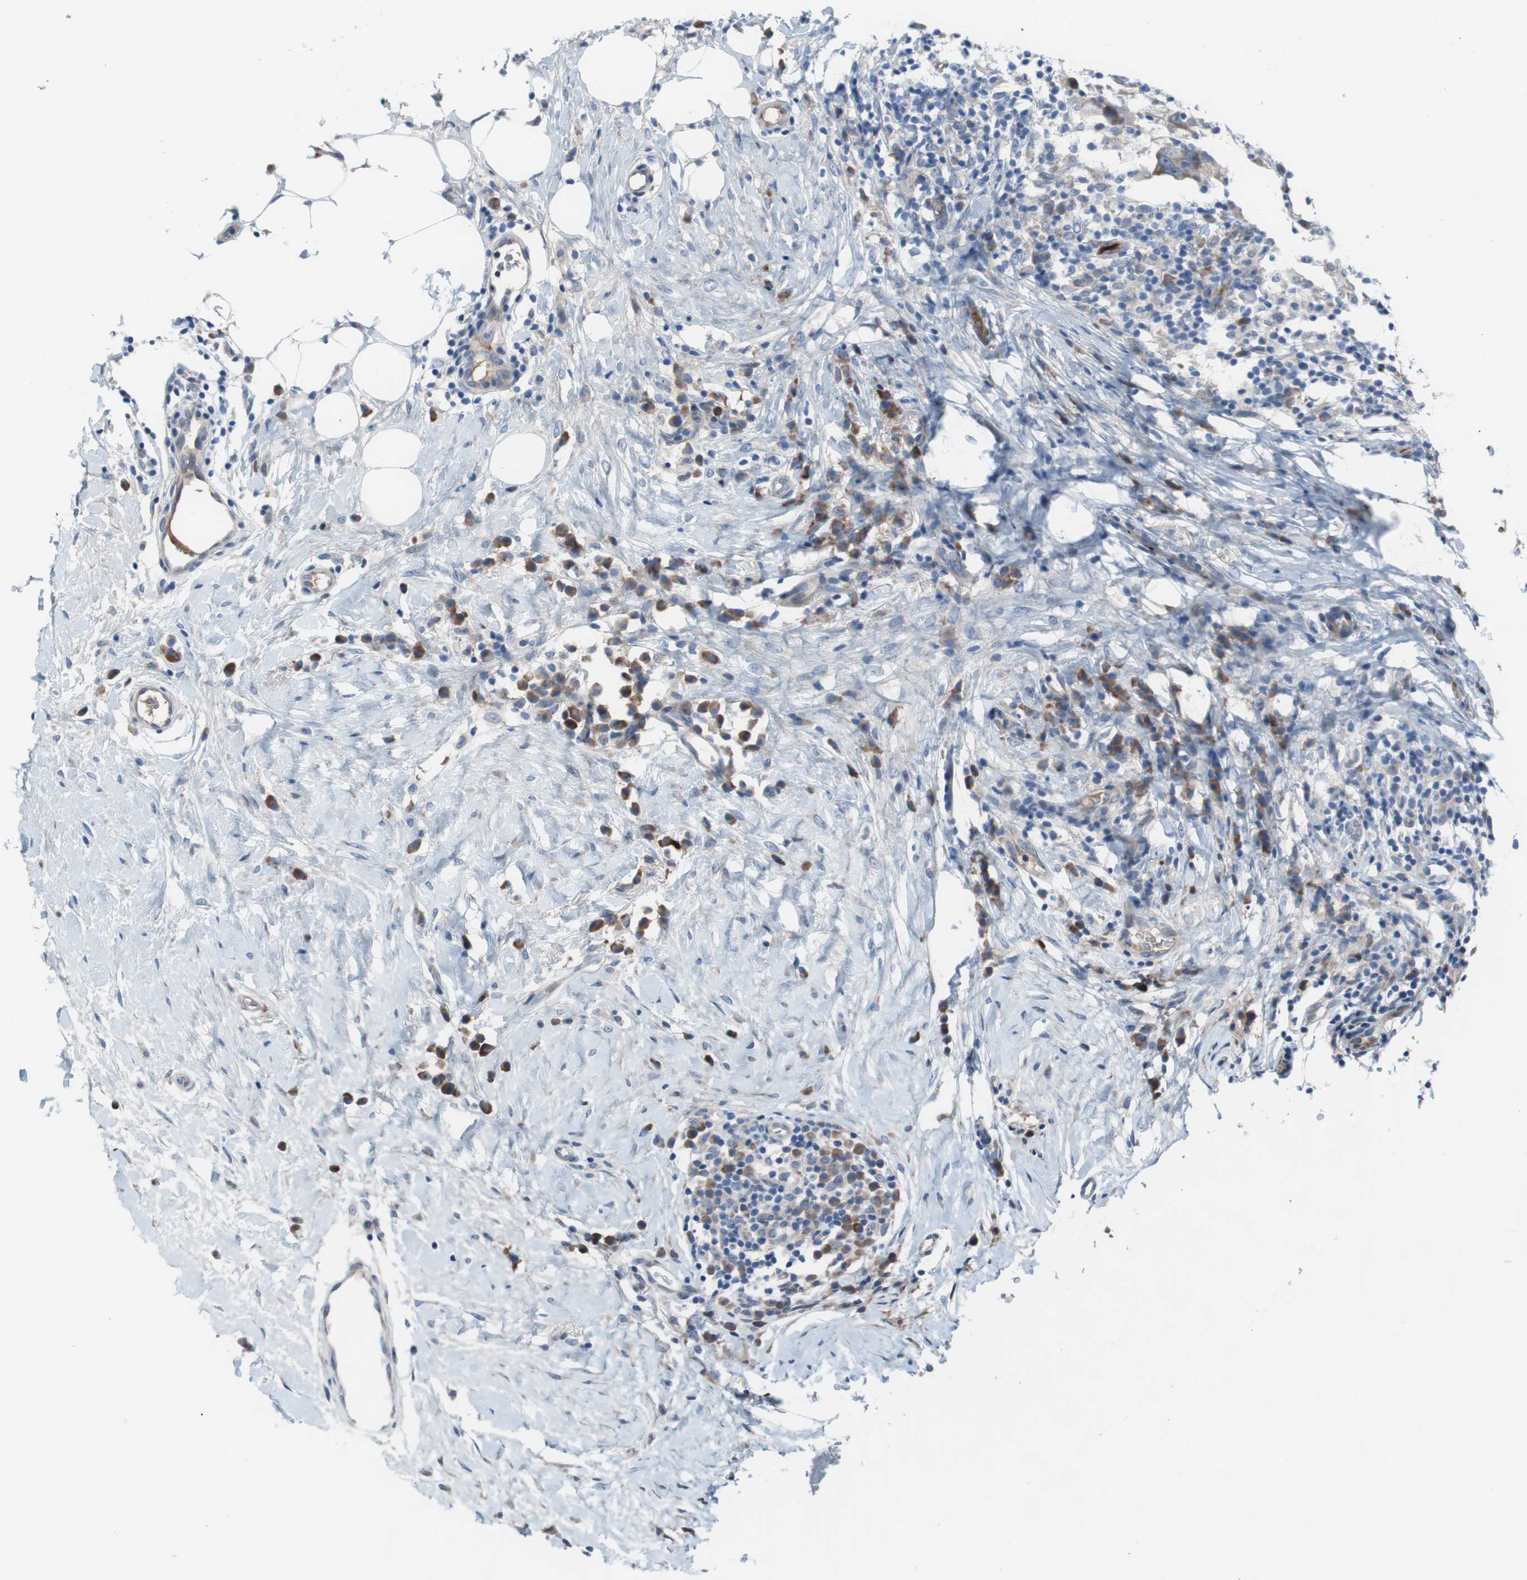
{"staining": {"intensity": "negative", "quantity": "none", "location": "none"}, "tissue": "breast cancer", "cell_type": "Tumor cells", "image_type": "cancer", "snomed": [{"axis": "morphology", "description": "Duct carcinoma"}, {"axis": "topography", "description": "Breast"}], "caption": "Photomicrograph shows no protein staining in tumor cells of intraductal carcinoma (breast) tissue.", "gene": "KANSL1", "patient": {"sex": "female", "age": 37}}